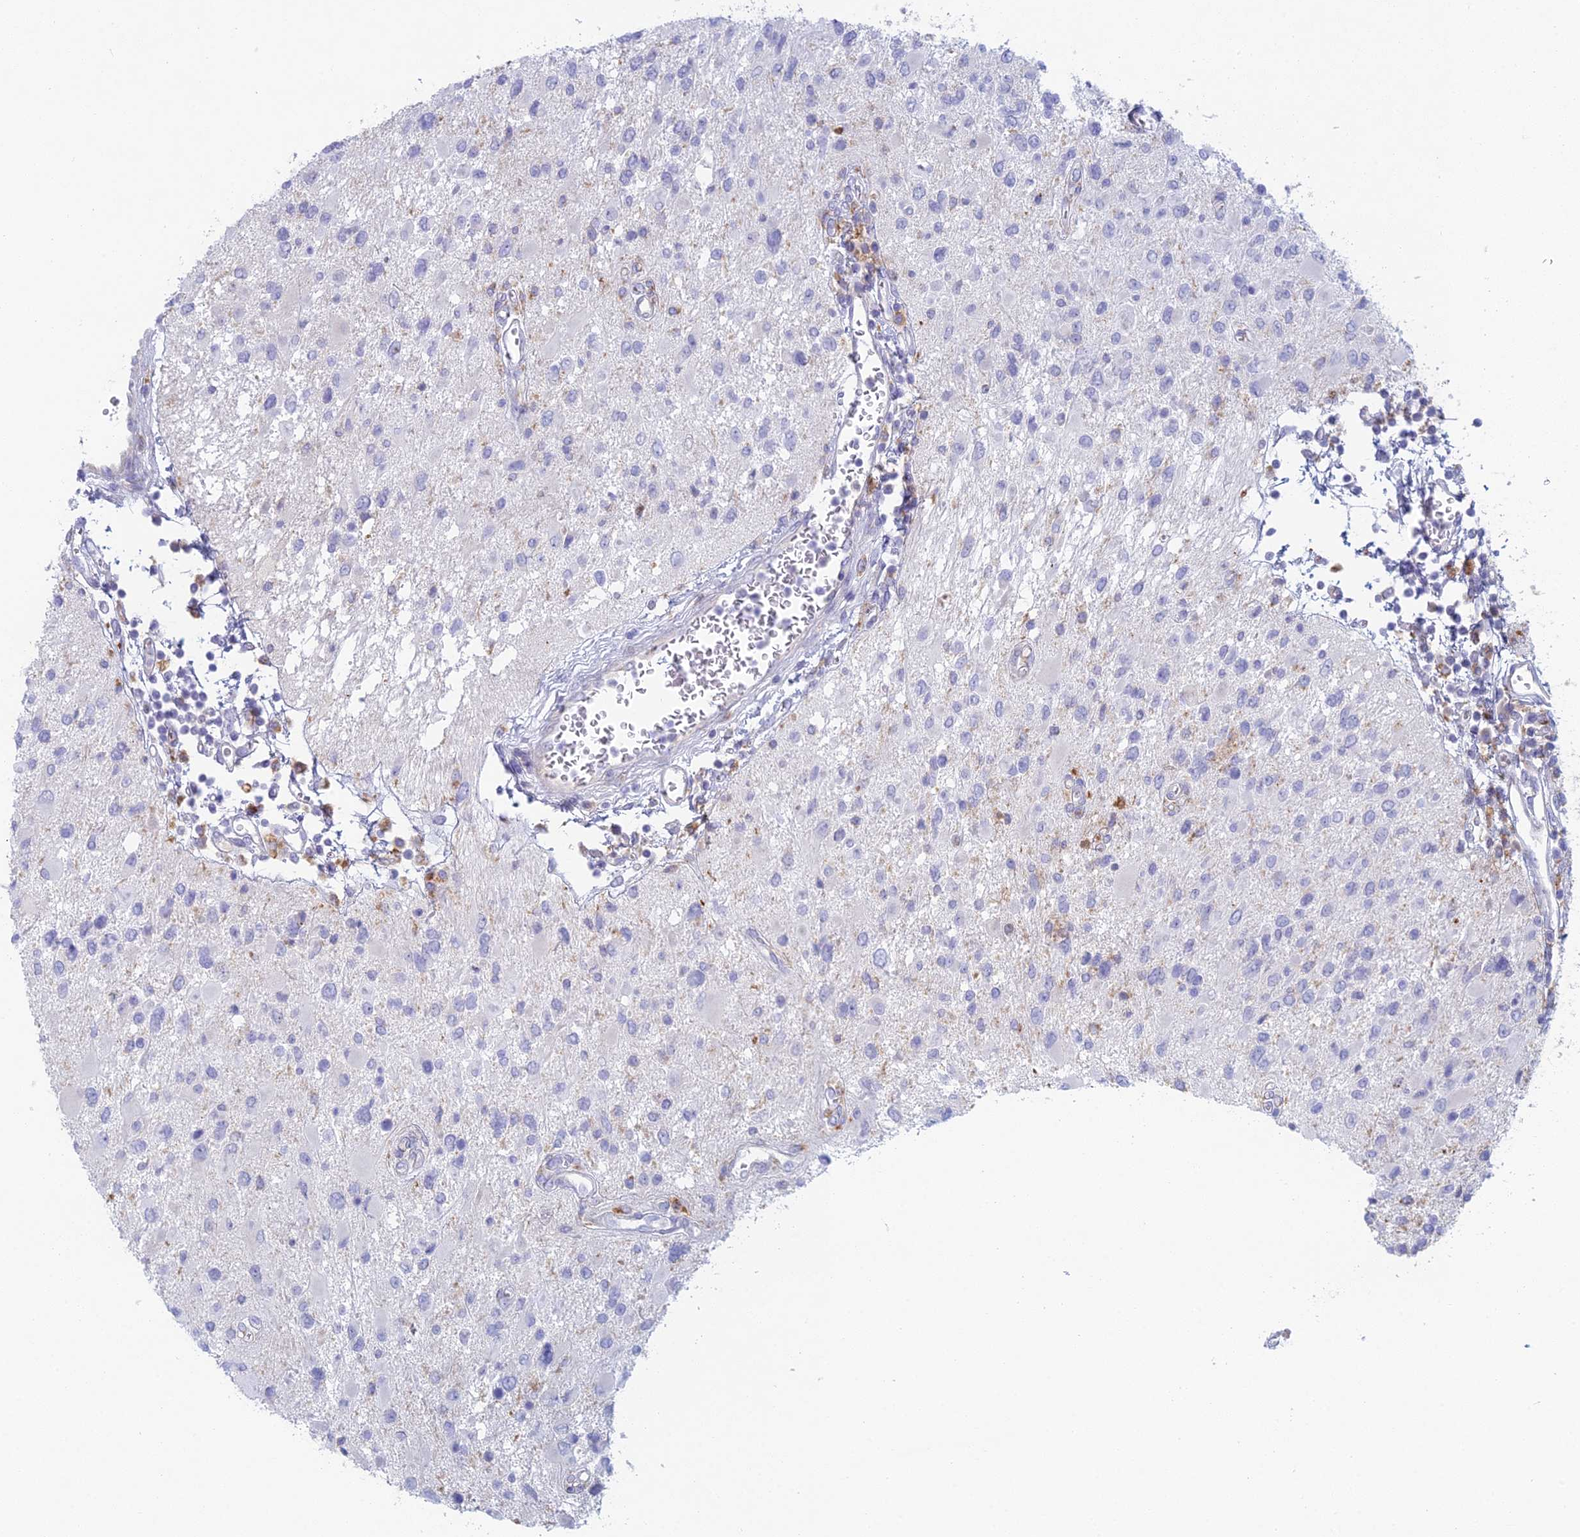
{"staining": {"intensity": "negative", "quantity": "none", "location": "none"}, "tissue": "glioma", "cell_type": "Tumor cells", "image_type": "cancer", "snomed": [{"axis": "morphology", "description": "Glioma, malignant, High grade"}, {"axis": "topography", "description": "Brain"}], "caption": "An image of glioma stained for a protein demonstrates no brown staining in tumor cells.", "gene": "FERD3L", "patient": {"sex": "male", "age": 53}}